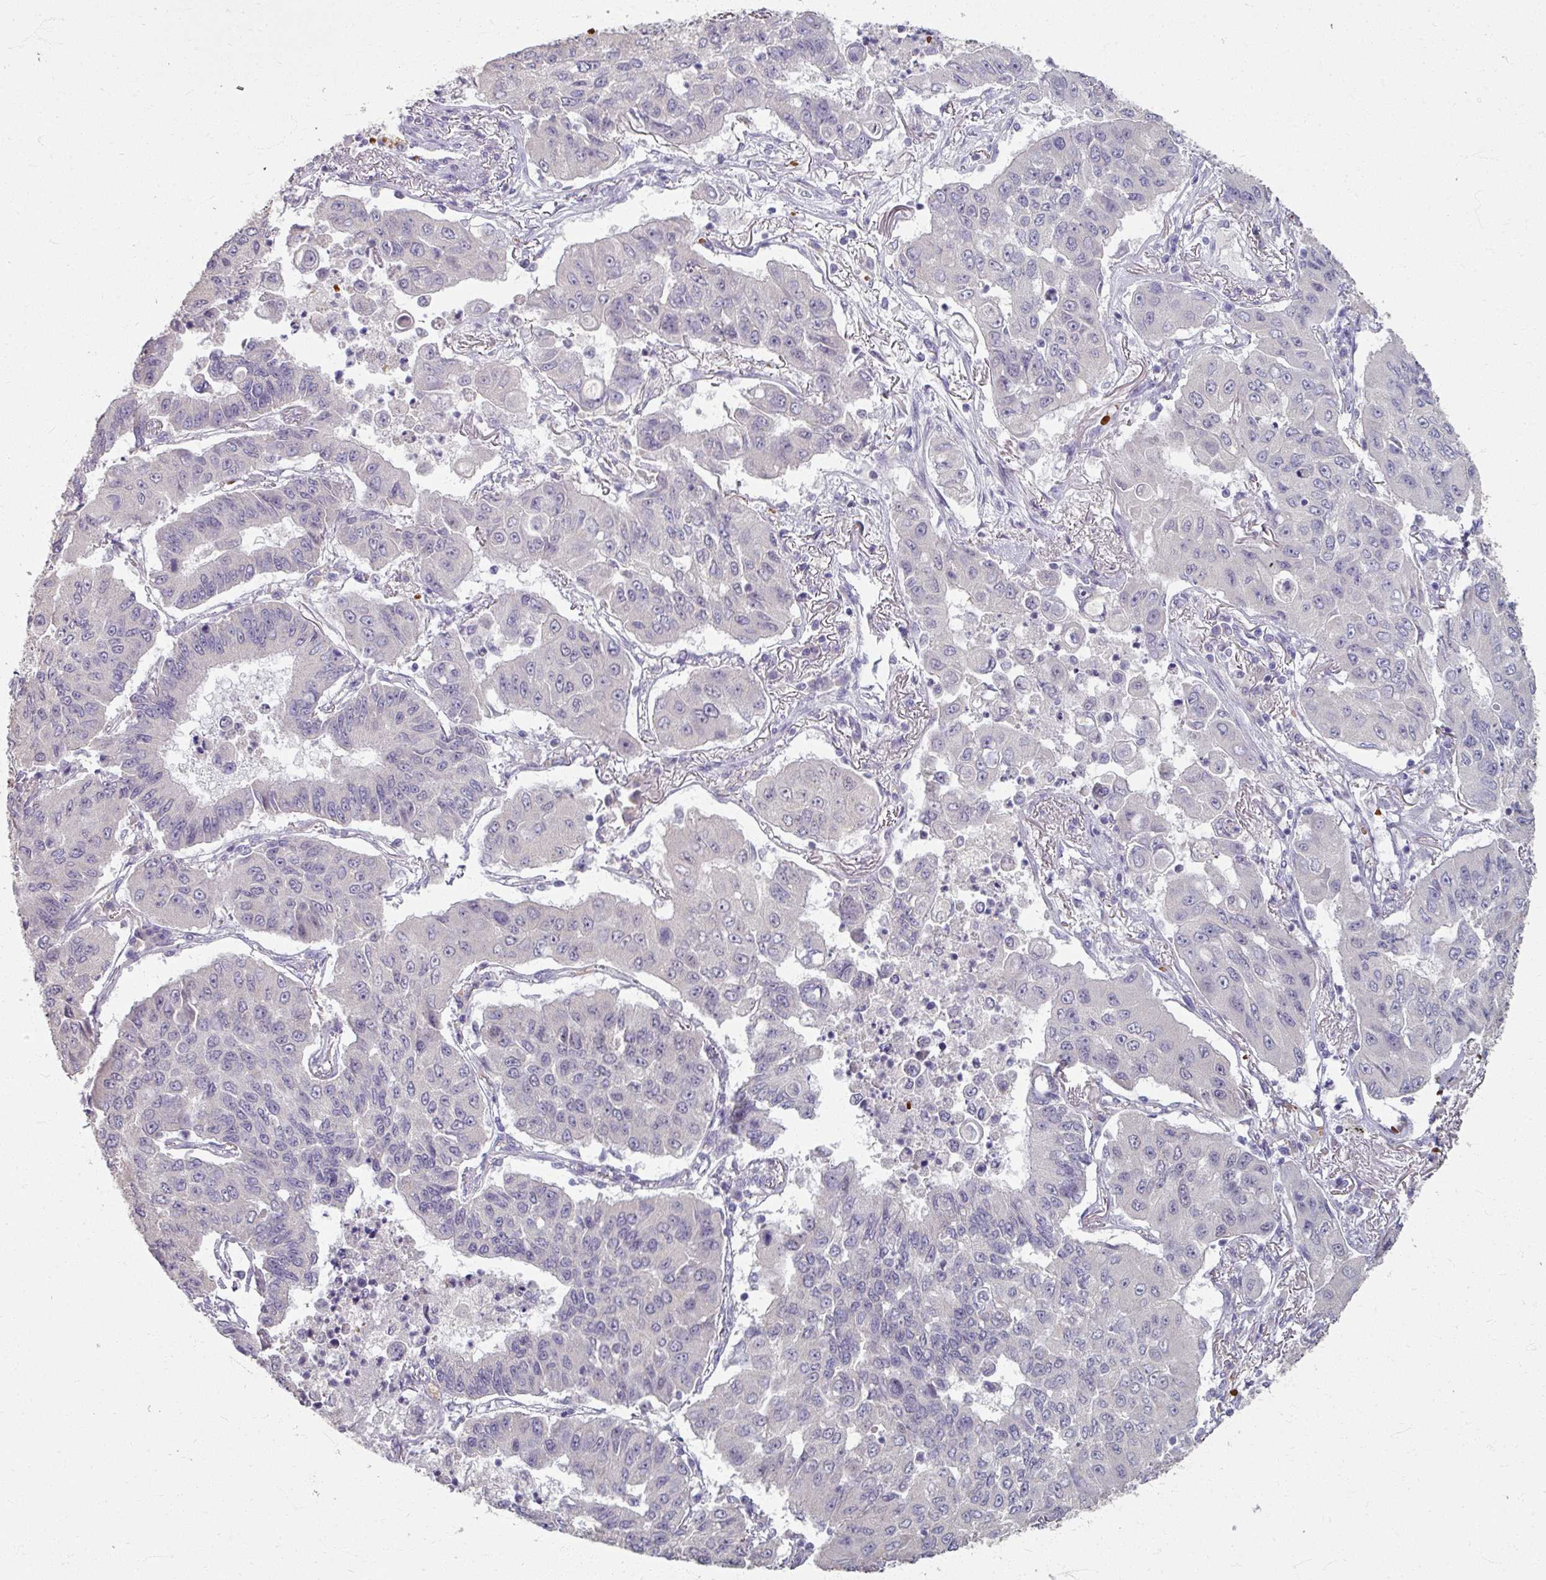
{"staining": {"intensity": "negative", "quantity": "none", "location": "none"}, "tissue": "lung cancer", "cell_type": "Tumor cells", "image_type": "cancer", "snomed": [{"axis": "morphology", "description": "Squamous cell carcinoma, NOS"}, {"axis": "topography", "description": "Lung"}], "caption": "High magnification brightfield microscopy of squamous cell carcinoma (lung) stained with DAB (3,3'-diaminobenzidine) (brown) and counterstained with hematoxylin (blue): tumor cells show no significant staining. (DAB (3,3'-diaminobenzidine) immunohistochemistry with hematoxylin counter stain).", "gene": "KMT5C", "patient": {"sex": "male", "age": 74}}